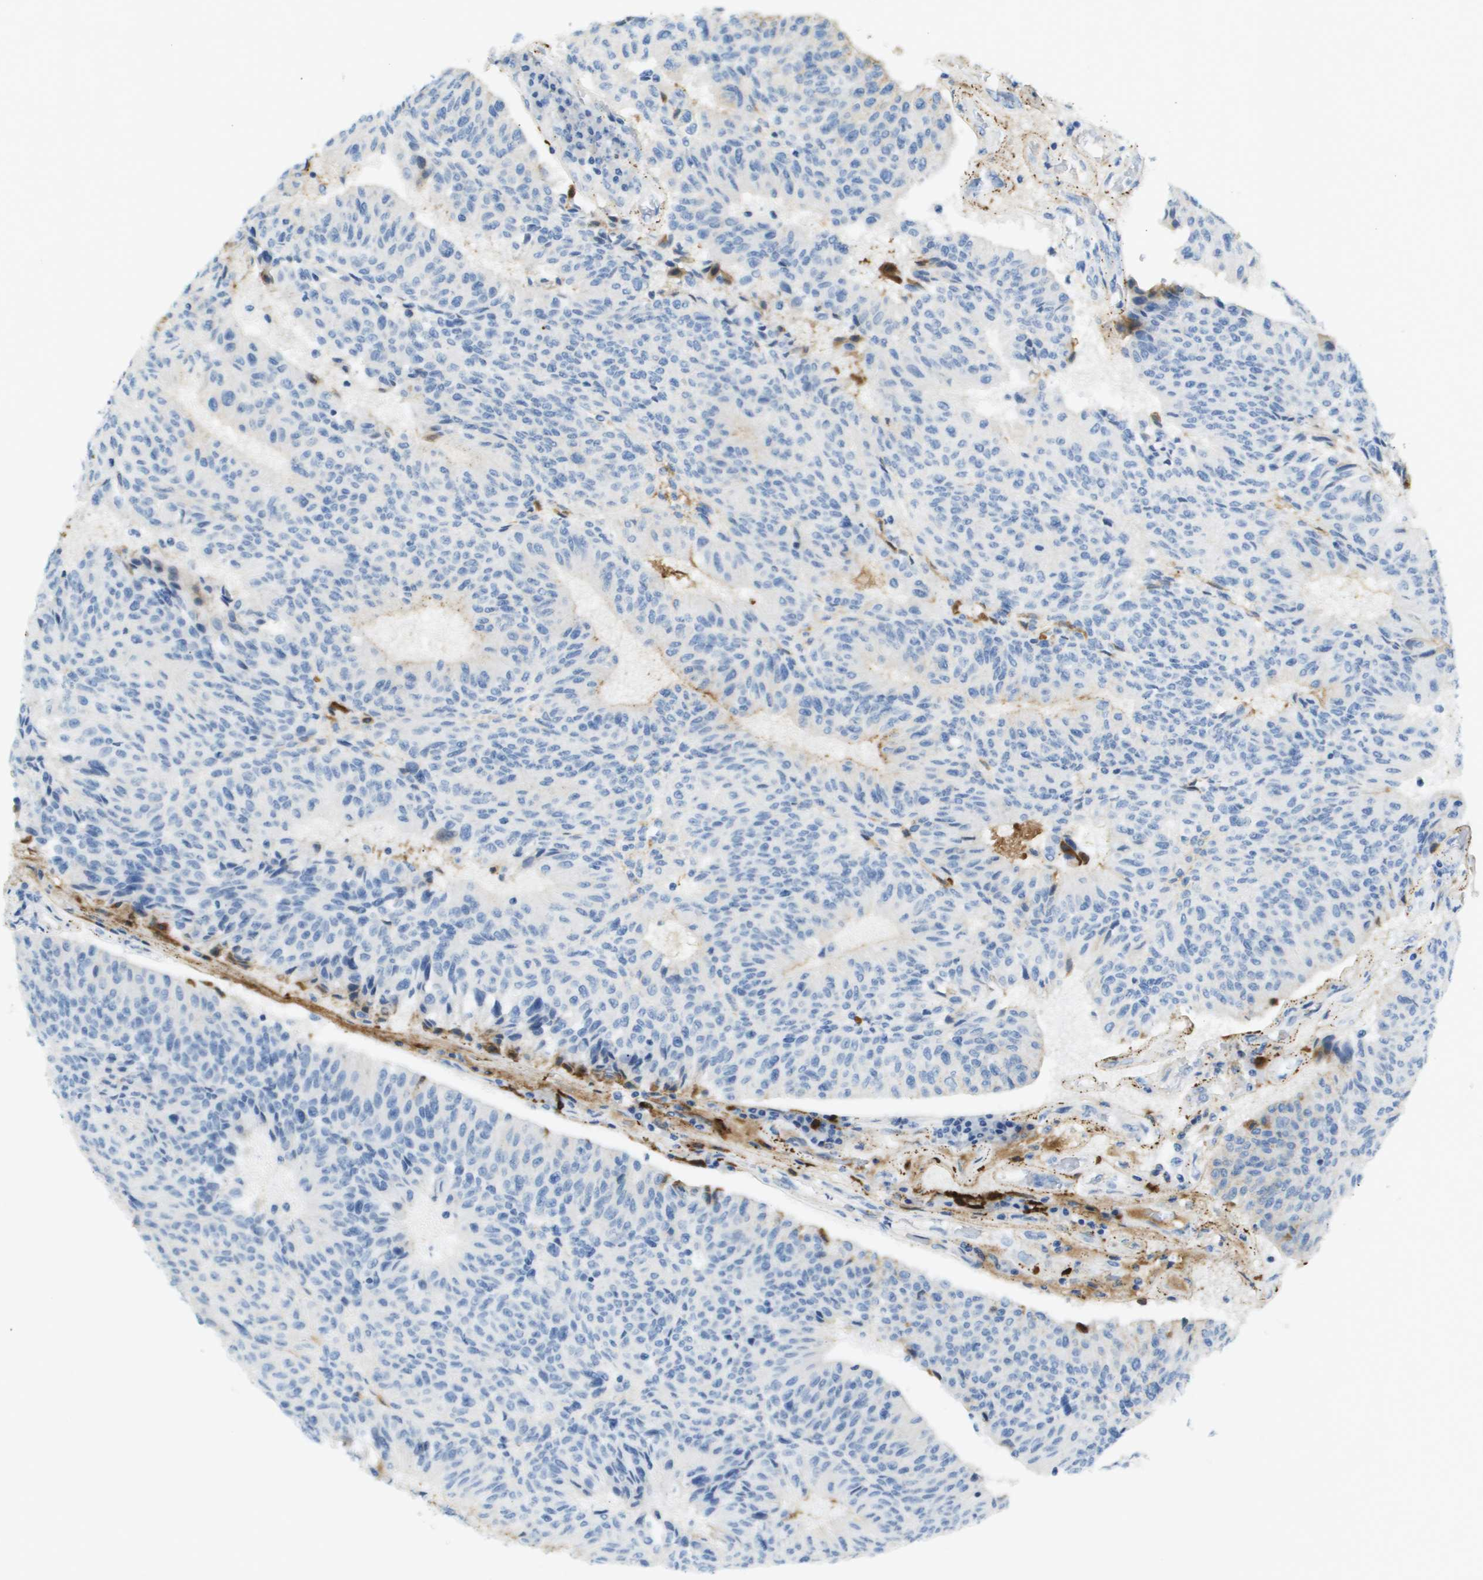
{"staining": {"intensity": "negative", "quantity": "none", "location": "none"}, "tissue": "urothelial cancer", "cell_type": "Tumor cells", "image_type": "cancer", "snomed": [{"axis": "morphology", "description": "Urothelial carcinoma, High grade"}, {"axis": "topography", "description": "Urinary bladder"}], "caption": "Urothelial cancer stained for a protein using immunohistochemistry (IHC) reveals no staining tumor cells.", "gene": "VTN", "patient": {"sex": "male", "age": 66}}